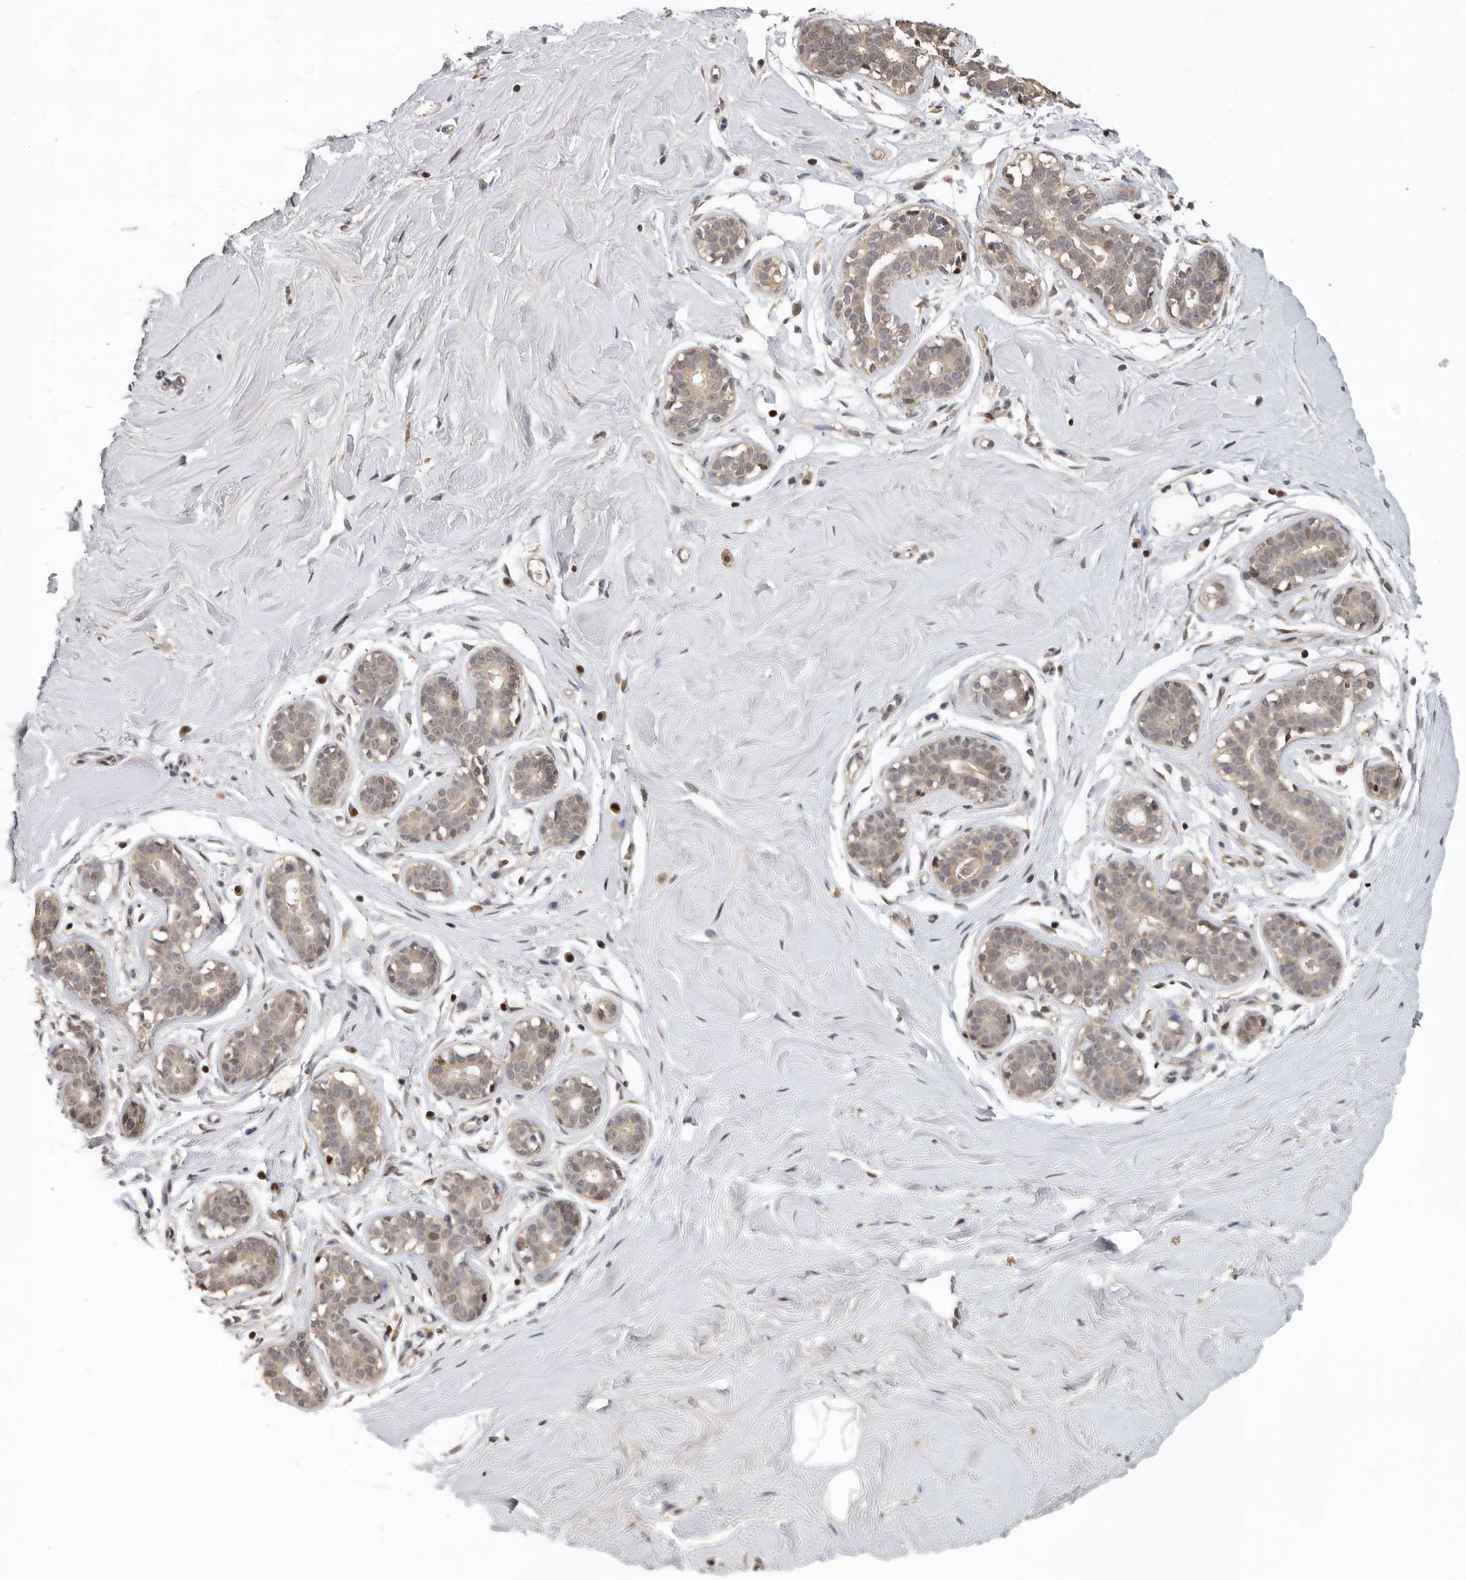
{"staining": {"intensity": "negative", "quantity": "none", "location": "none"}, "tissue": "breast", "cell_type": "Adipocytes", "image_type": "normal", "snomed": [{"axis": "morphology", "description": "Normal tissue, NOS"}, {"axis": "topography", "description": "Breast"}], "caption": "Human breast stained for a protein using immunohistochemistry (IHC) shows no expression in adipocytes.", "gene": "HENMT1", "patient": {"sex": "female", "age": 23}}